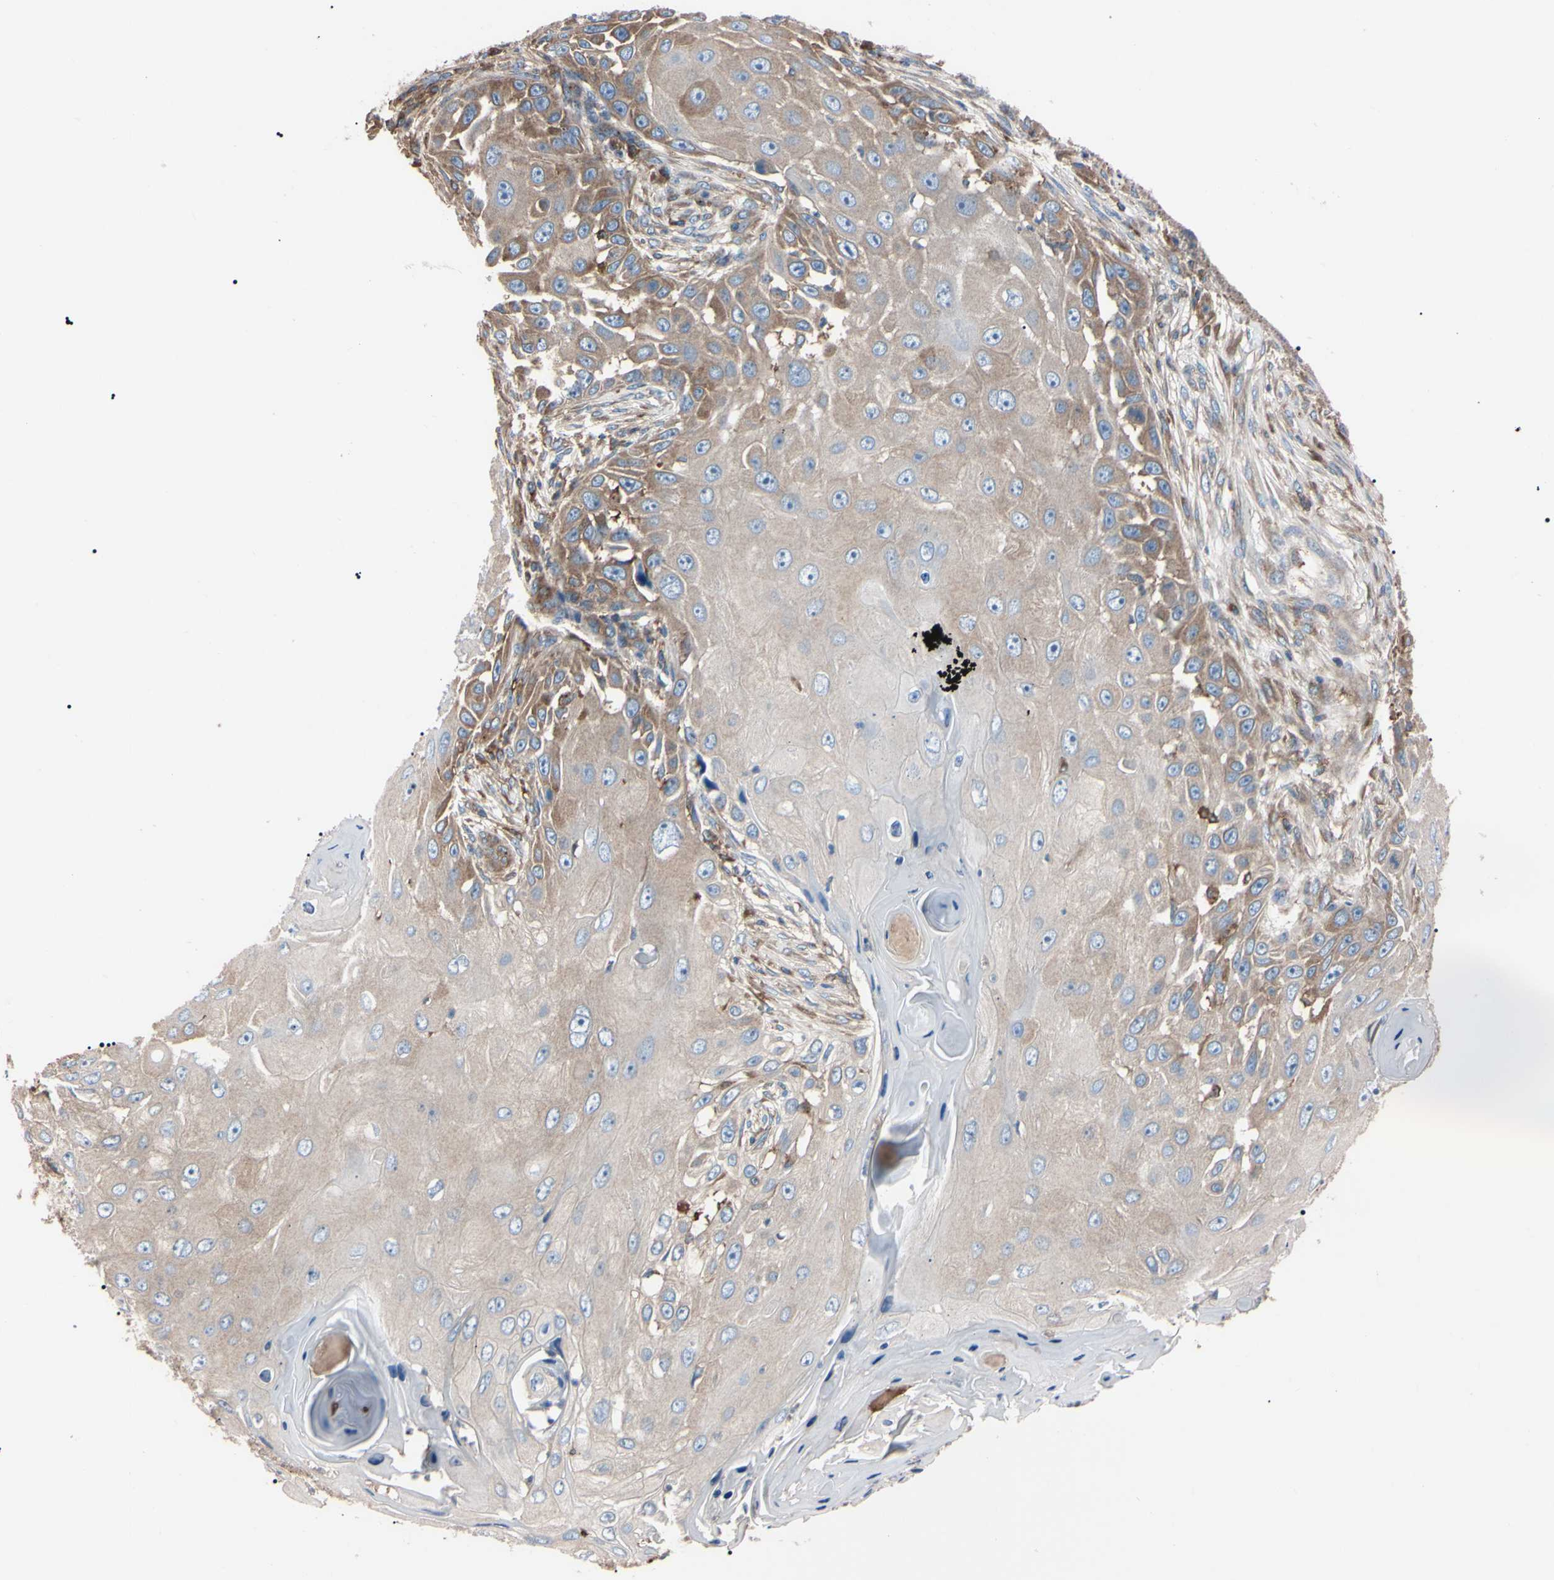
{"staining": {"intensity": "moderate", "quantity": "25%-75%", "location": "cytoplasmic/membranous"}, "tissue": "skin cancer", "cell_type": "Tumor cells", "image_type": "cancer", "snomed": [{"axis": "morphology", "description": "Squamous cell carcinoma, NOS"}, {"axis": "topography", "description": "Skin"}], "caption": "Immunohistochemistry (IHC) photomicrograph of human skin cancer stained for a protein (brown), which exhibits medium levels of moderate cytoplasmic/membranous staining in about 25%-75% of tumor cells.", "gene": "PRKACA", "patient": {"sex": "female", "age": 44}}